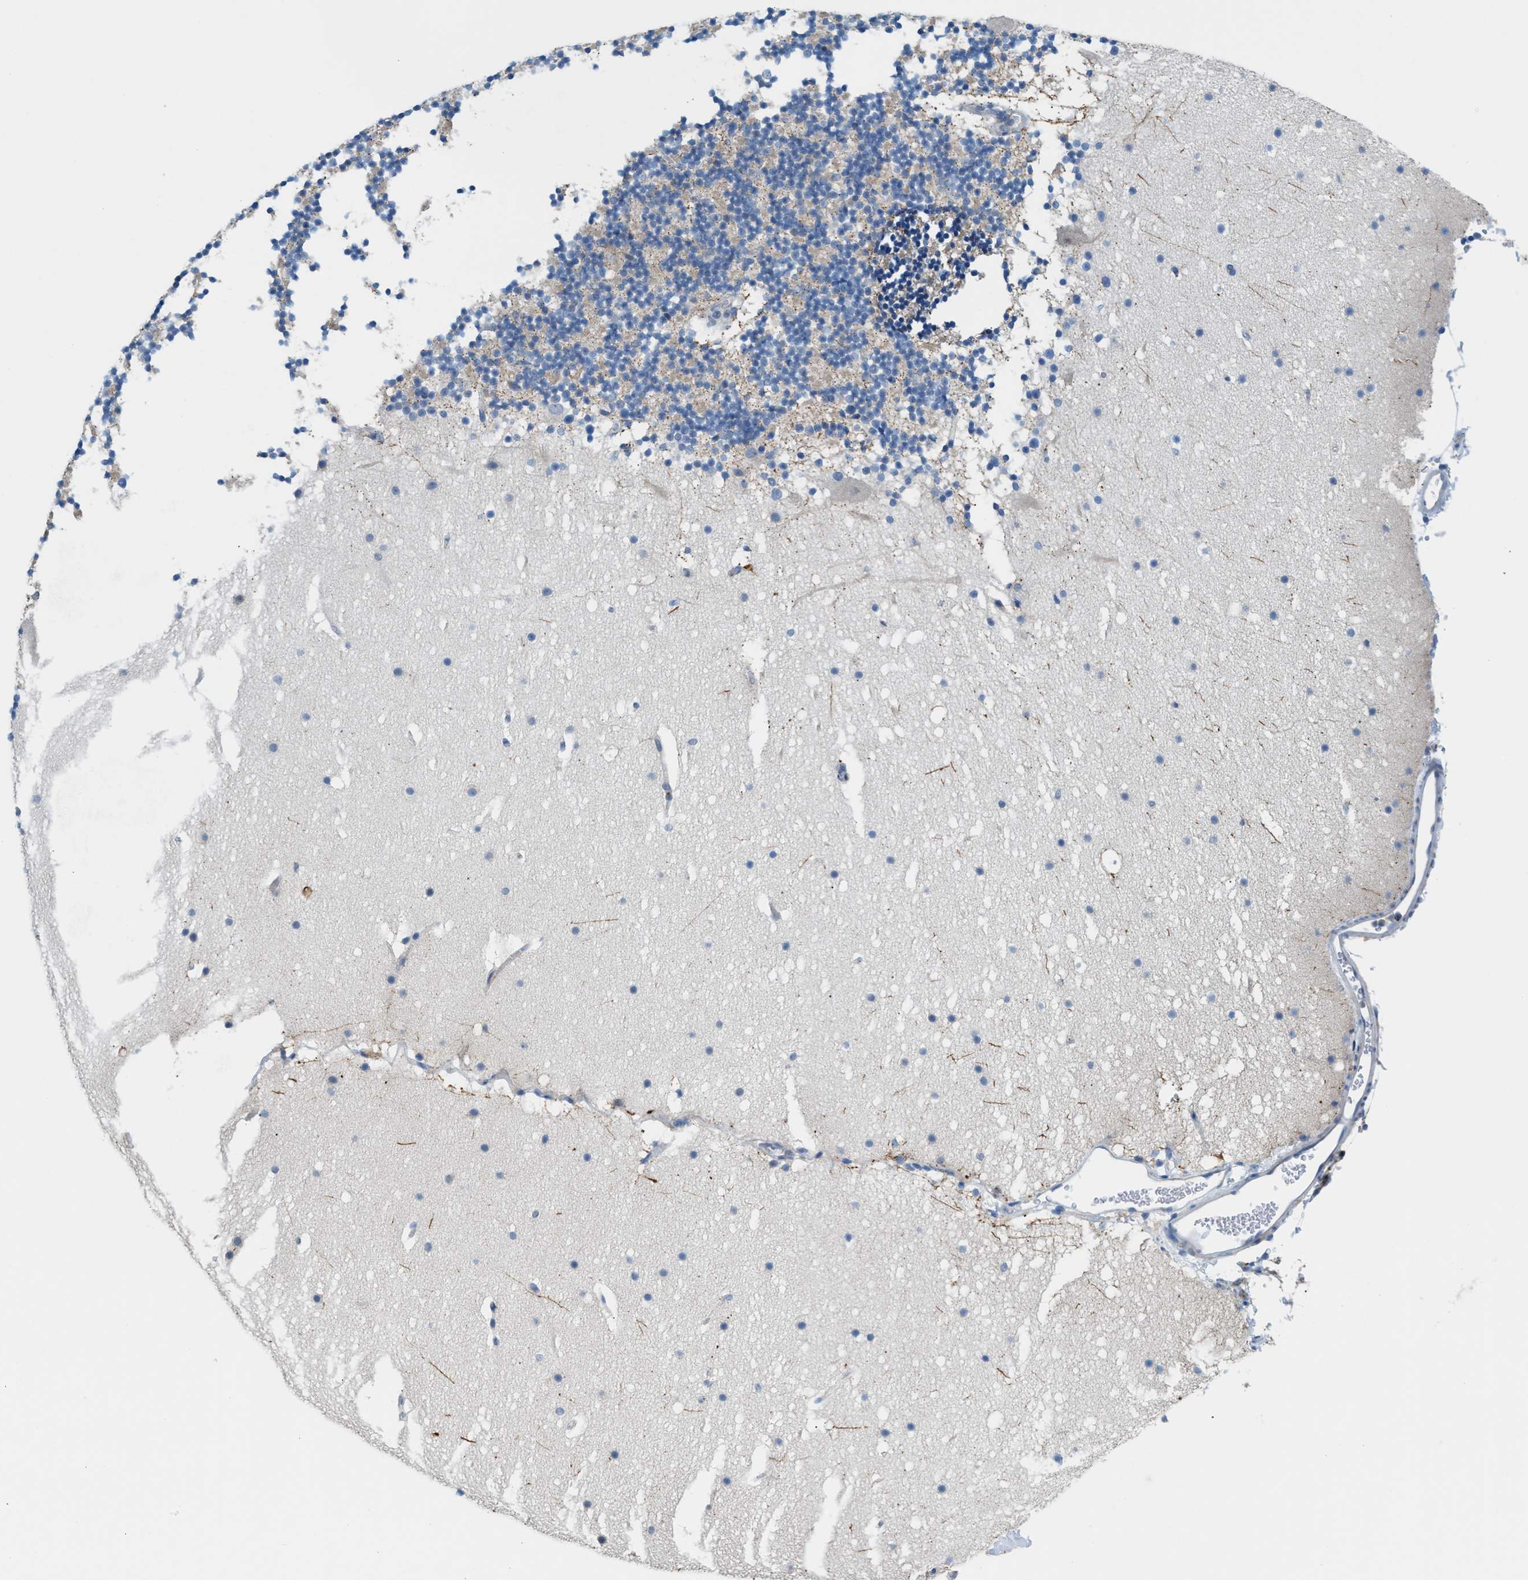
{"staining": {"intensity": "weak", "quantity": "25%-75%", "location": "cytoplasmic/membranous"}, "tissue": "cerebellum", "cell_type": "Cells in granular layer", "image_type": "normal", "snomed": [{"axis": "morphology", "description": "Normal tissue, NOS"}, {"axis": "topography", "description": "Cerebellum"}], "caption": "This micrograph reveals immunohistochemistry staining of normal cerebellum, with low weak cytoplasmic/membranous positivity in approximately 25%-75% of cells in granular layer.", "gene": "PPM1D", "patient": {"sex": "male", "age": 57}}